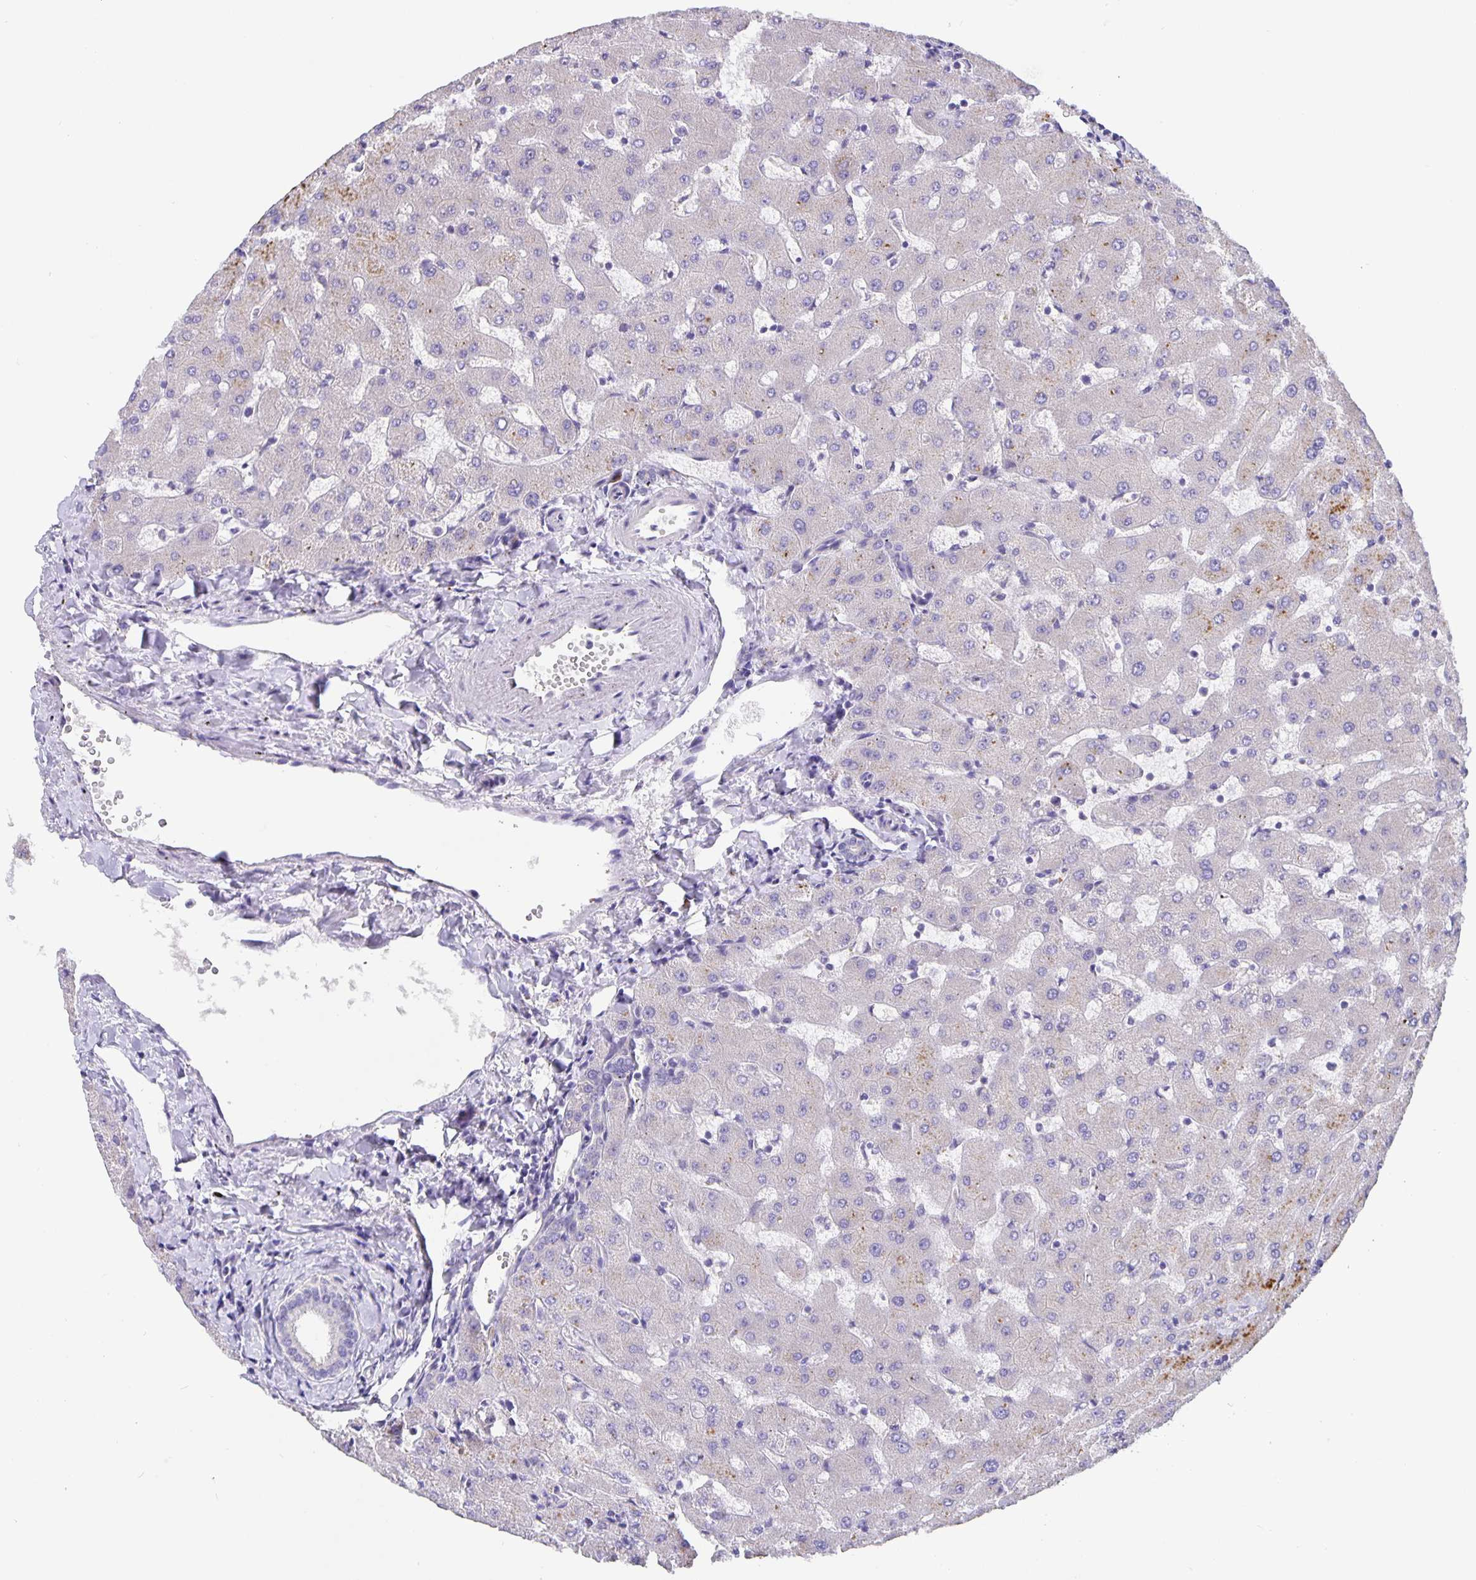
{"staining": {"intensity": "negative", "quantity": "none", "location": "none"}, "tissue": "liver", "cell_type": "Cholangiocytes", "image_type": "normal", "snomed": [{"axis": "morphology", "description": "Normal tissue, NOS"}, {"axis": "topography", "description": "Liver"}], "caption": "A histopathology image of liver stained for a protein demonstrates no brown staining in cholangiocytes. (DAB immunohistochemistry (IHC), high magnification).", "gene": "EML6", "patient": {"sex": "female", "age": 63}}